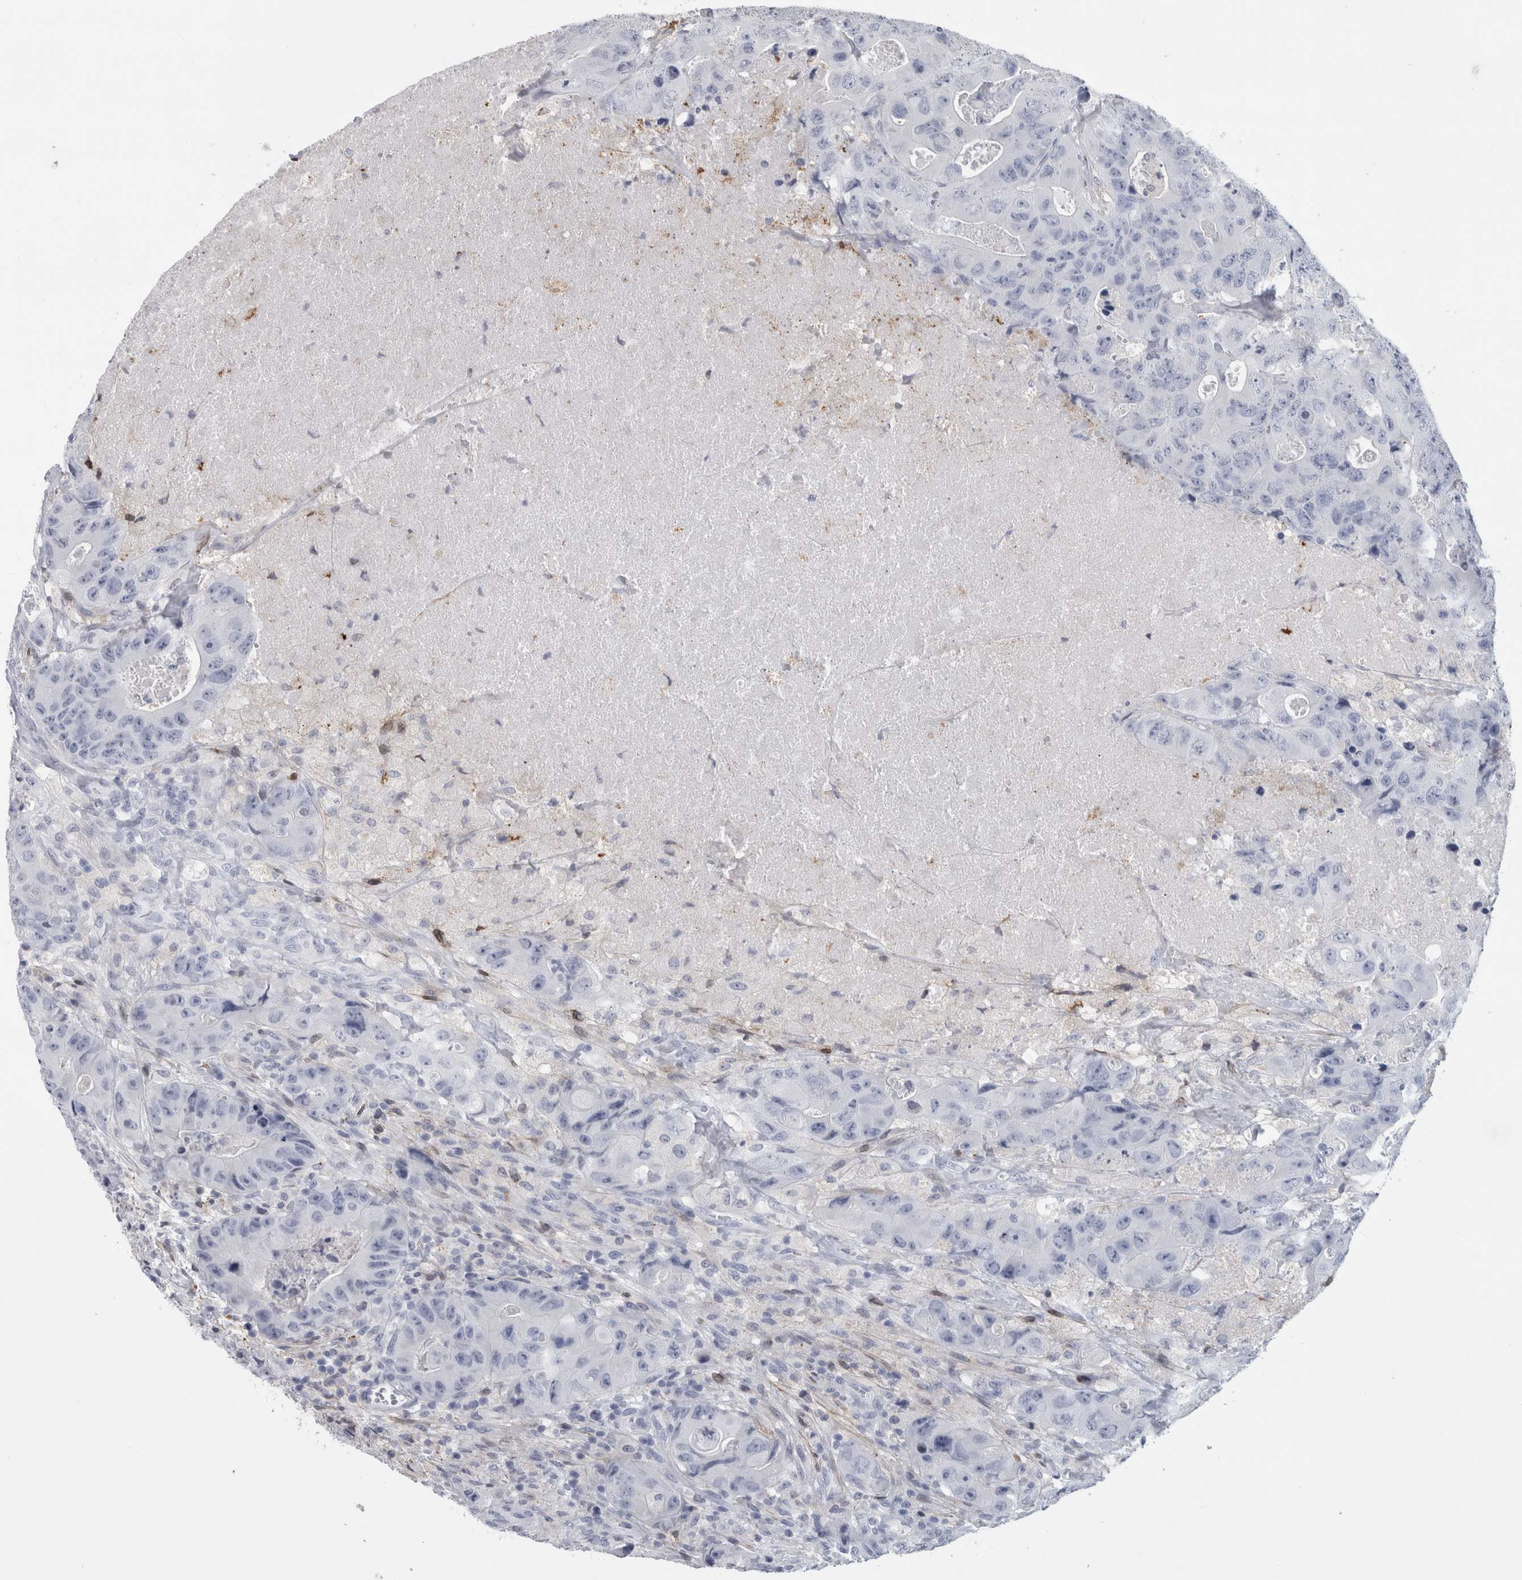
{"staining": {"intensity": "negative", "quantity": "none", "location": "none"}, "tissue": "colorectal cancer", "cell_type": "Tumor cells", "image_type": "cancer", "snomed": [{"axis": "morphology", "description": "Adenocarcinoma, NOS"}, {"axis": "topography", "description": "Colon"}], "caption": "A high-resolution micrograph shows immunohistochemistry staining of adenocarcinoma (colorectal), which demonstrates no significant expression in tumor cells.", "gene": "DNAJC24", "patient": {"sex": "female", "age": 46}}